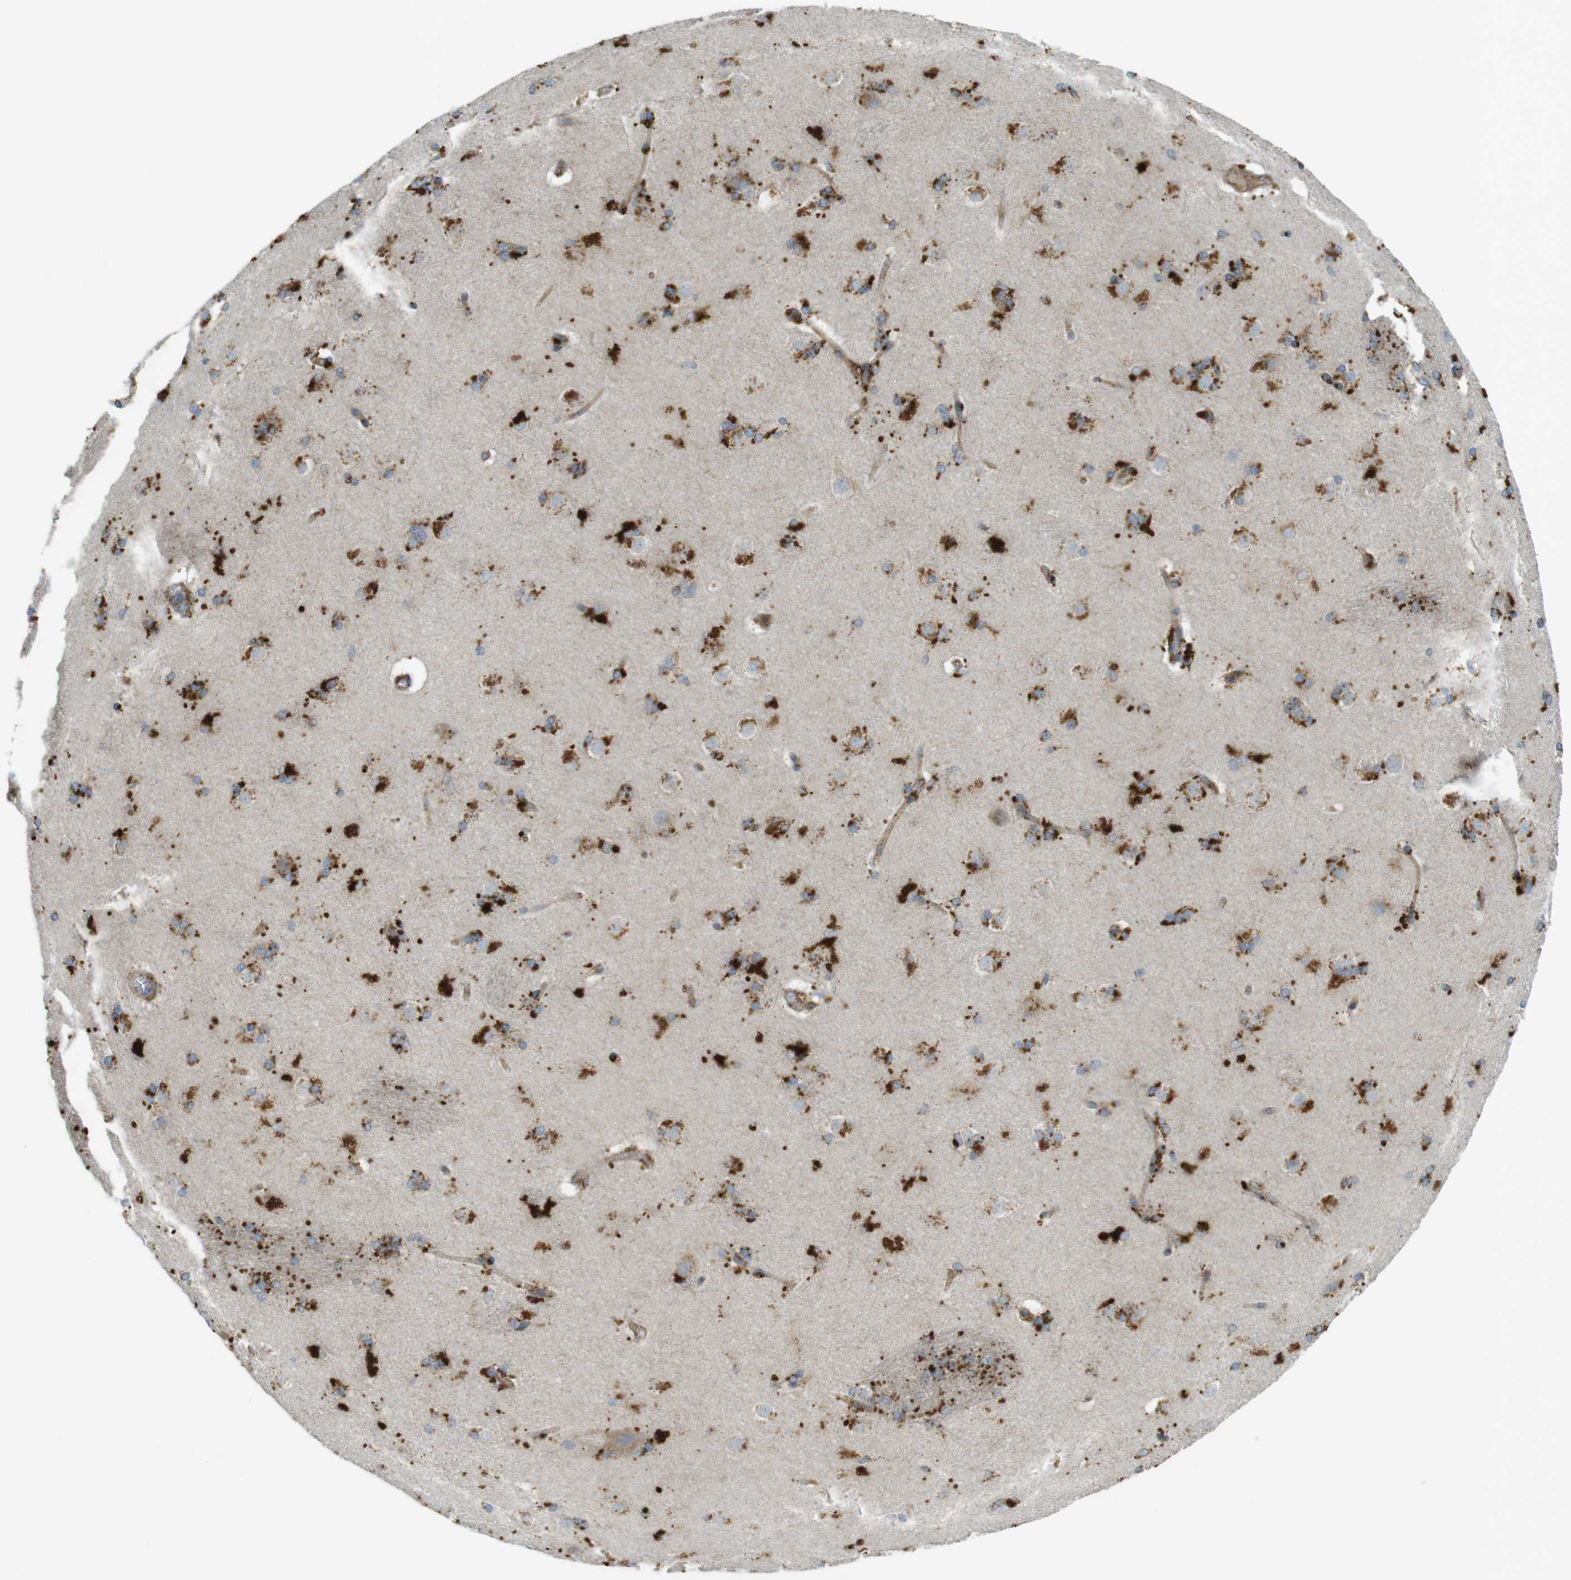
{"staining": {"intensity": "strong", "quantity": "25%-75%", "location": "cytoplasmic/membranous"}, "tissue": "caudate", "cell_type": "Glial cells", "image_type": "normal", "snomed": [{"axis": "morphology", "description": "Normal tissue, NOS"}, {"axis": "topography", "description": "Lateral ventricle wall"}], "caption": "A histopathology image of human caudate stained for a protein shows strong cytoplasmic/membranous brown staining in glial cells. The protein is shown in brown color, while the nuclei are stained blue.", "gene": "LAMP1", "patient": {"sex": "female", "age": 19}}